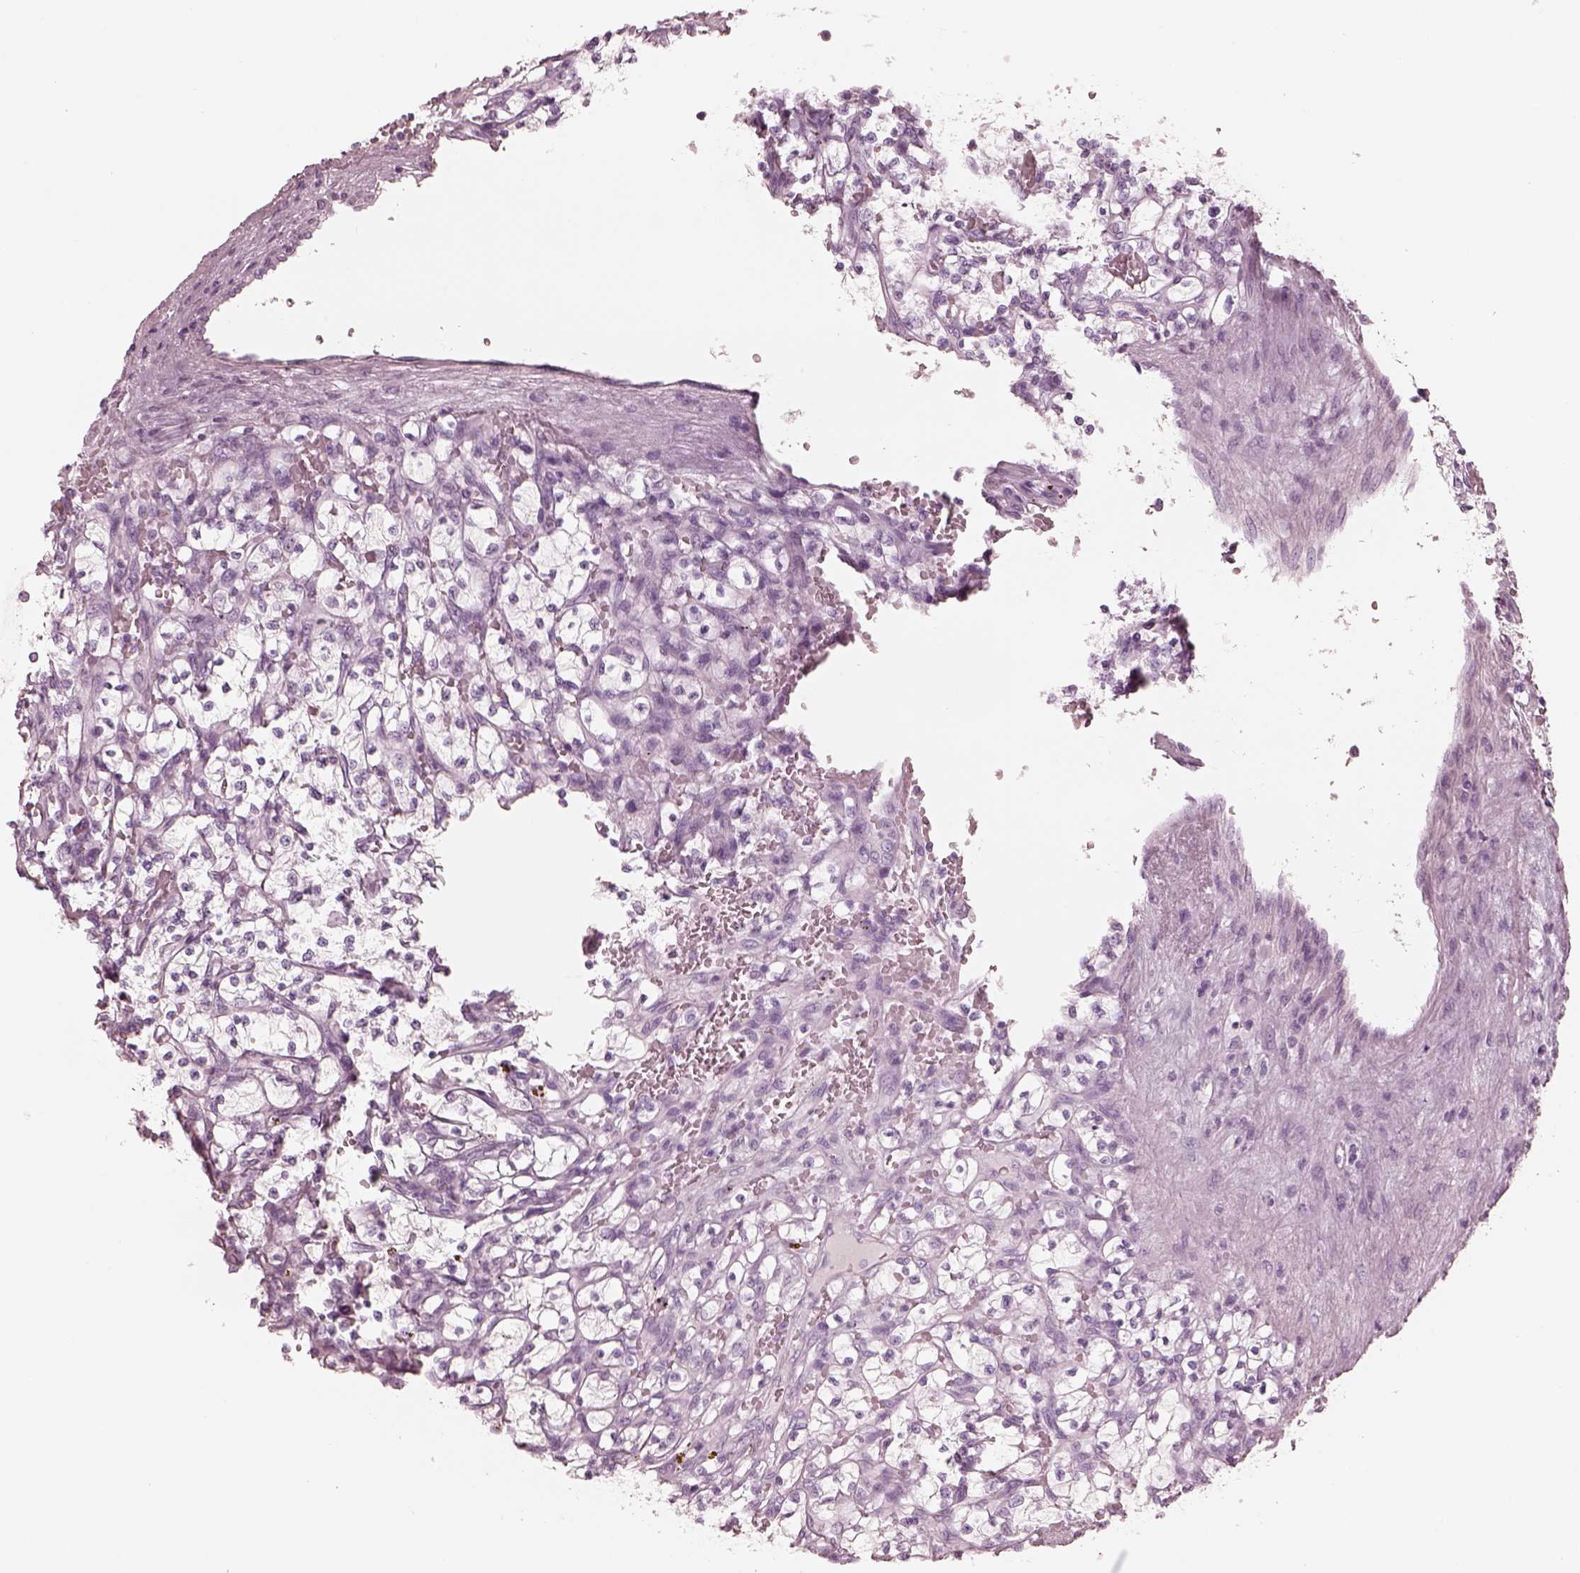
{"staining": {"intensity": "negative", "quantity": "none", "location": "none"}, "tissue": "renal cancer", "cell_type": "Tumor cells", "image_type": "cancer", "snomed": [{"axis": "morphology", "description": "Adenocarcinoma, NOS"}, {"axis": "topography", "description": "Kidney"}], "caption": "Tumor cells show no significant protein positivity in renal cancer.", "gene": "PON3", "patient": {"sex": "female", "age": 64}}